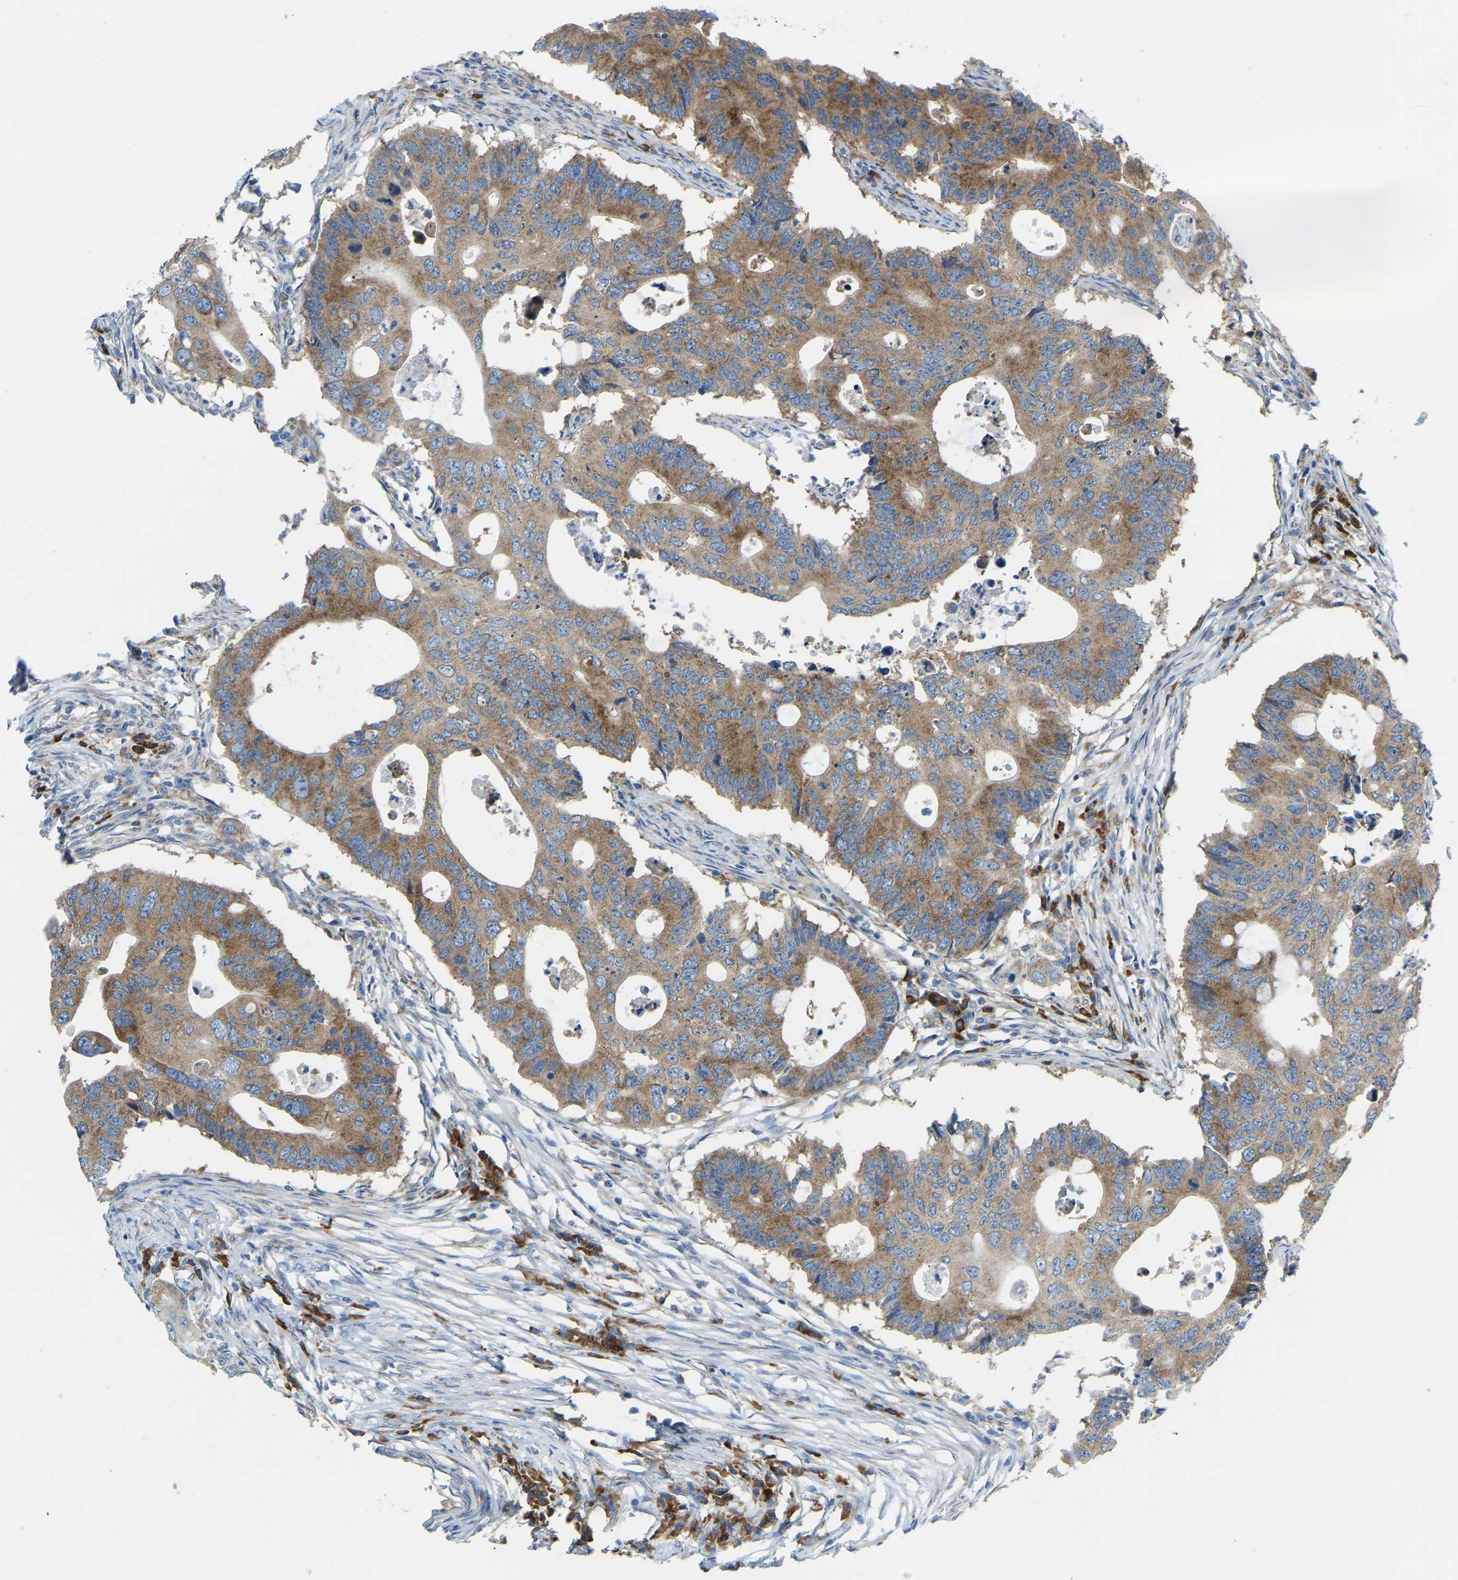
{"staining": {"intensity": "moderate", "quantity": ">75%", "location": "cytoplasmic/membranous"}, "tissue": "colorectal cancer", "cell_type": "Tumor cells", "image_type": "cancer", "snomed": [{"axis": "morphology", "description": "Adenocarcinoma, NOS"}, {"axis": "topography", "description": "Colon"}], "caption": "Moderate cytoplasmic/membranous staining is seen in approximately >75% of tumor cells in colorectal cancer (adenocarcinoma).", "gene": "SND1", "patient": {"sex": "male", "age": 71}}